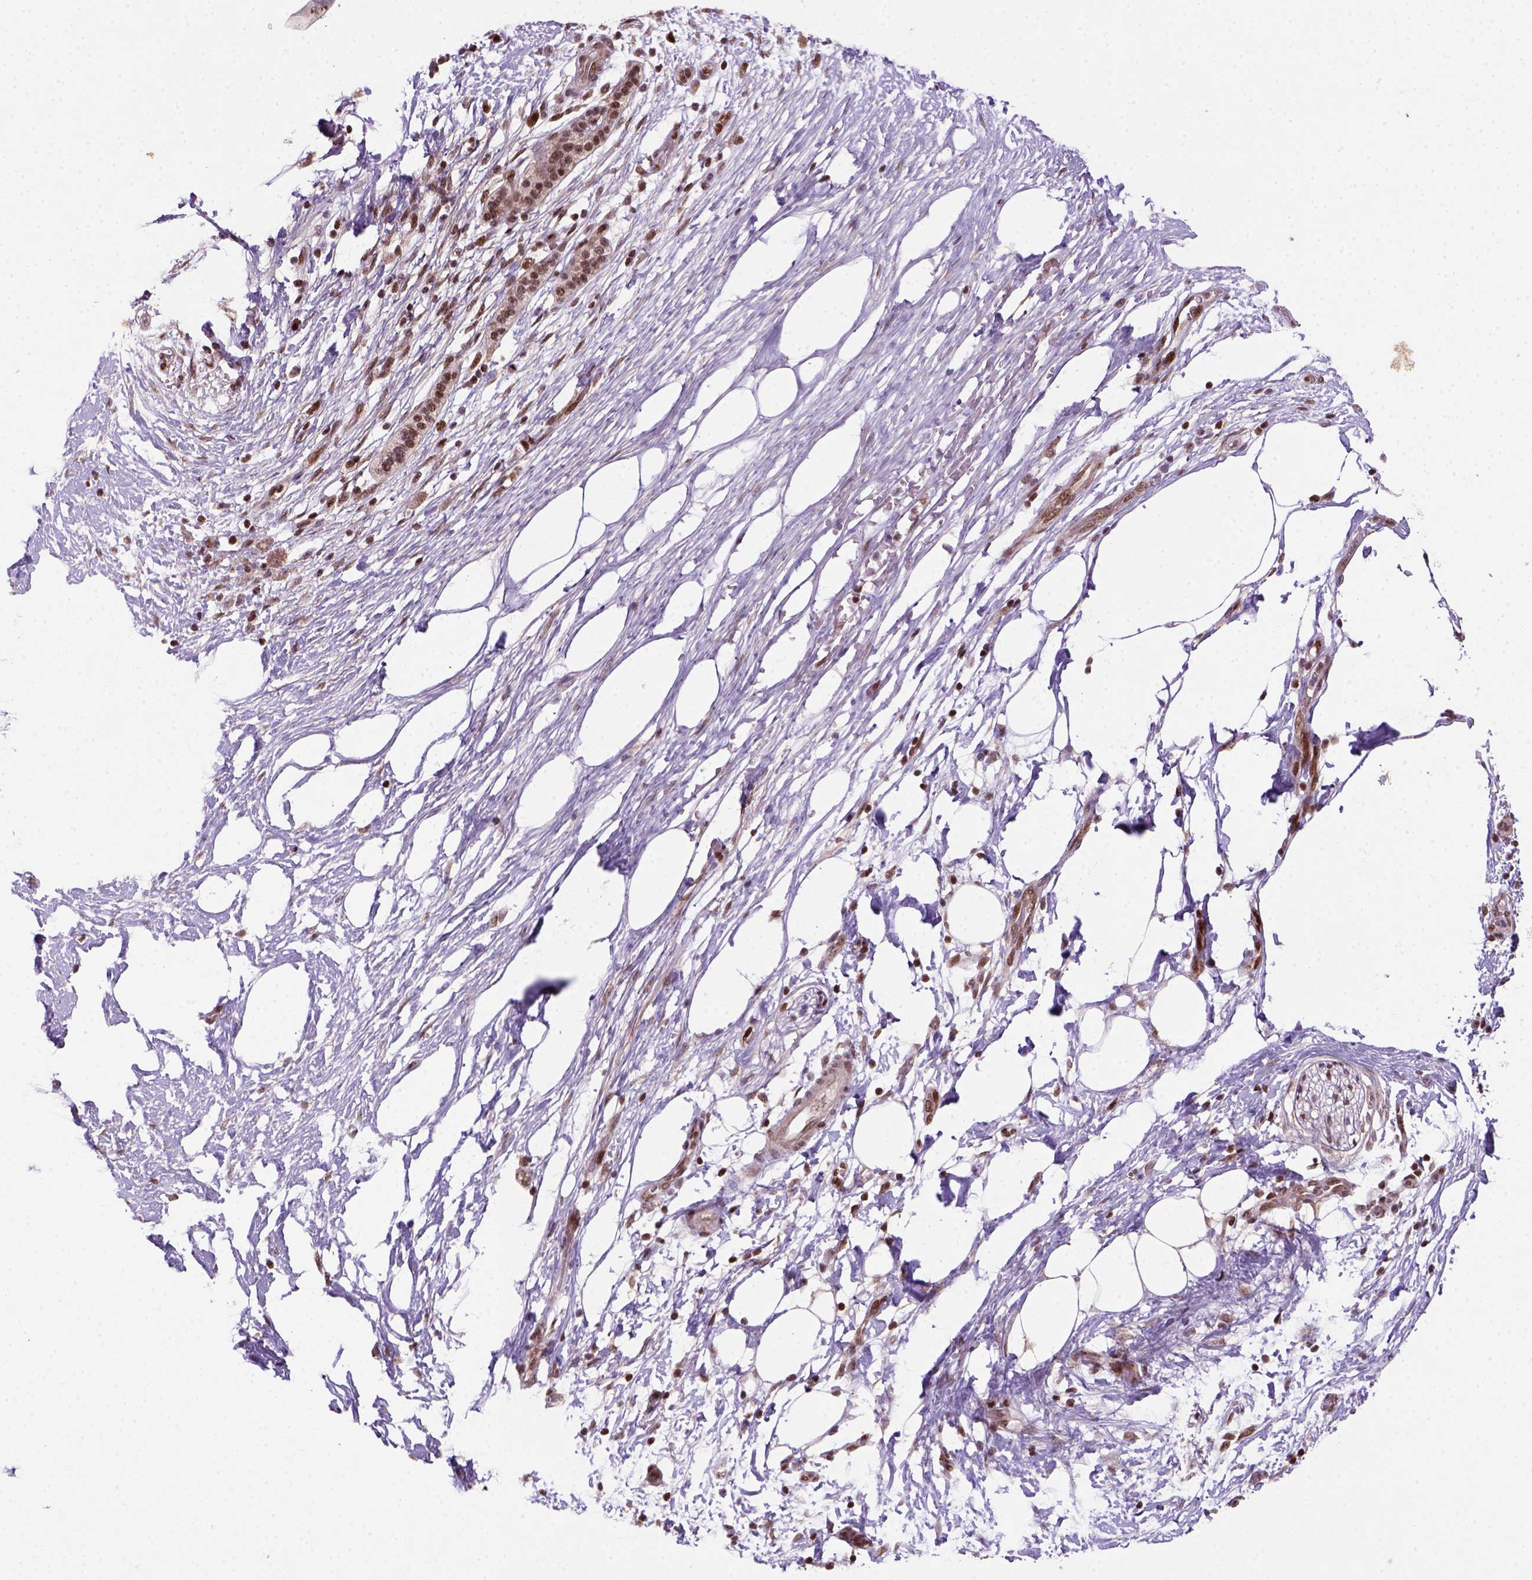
{"staining": {"intensity": "moderate", "quantity": ">75%", "location": "nuclear"}, "tissue": "pancreatic cancer", "cell_type": "Tumor cells", "image_type": "cancer", "snomed": [{"axis": "morphology", "description": "Adenocarcinoma, NOS"}, {"axis": "topography", "description": "Pancreas"}], "caption": "Moderate nuclear positivity is appreciated in about >75% of tumor cells in pancreatic cancer (adenocarcinoma).", "gene": "MGMT", "patient": {"sex": "female", "age": 72}}